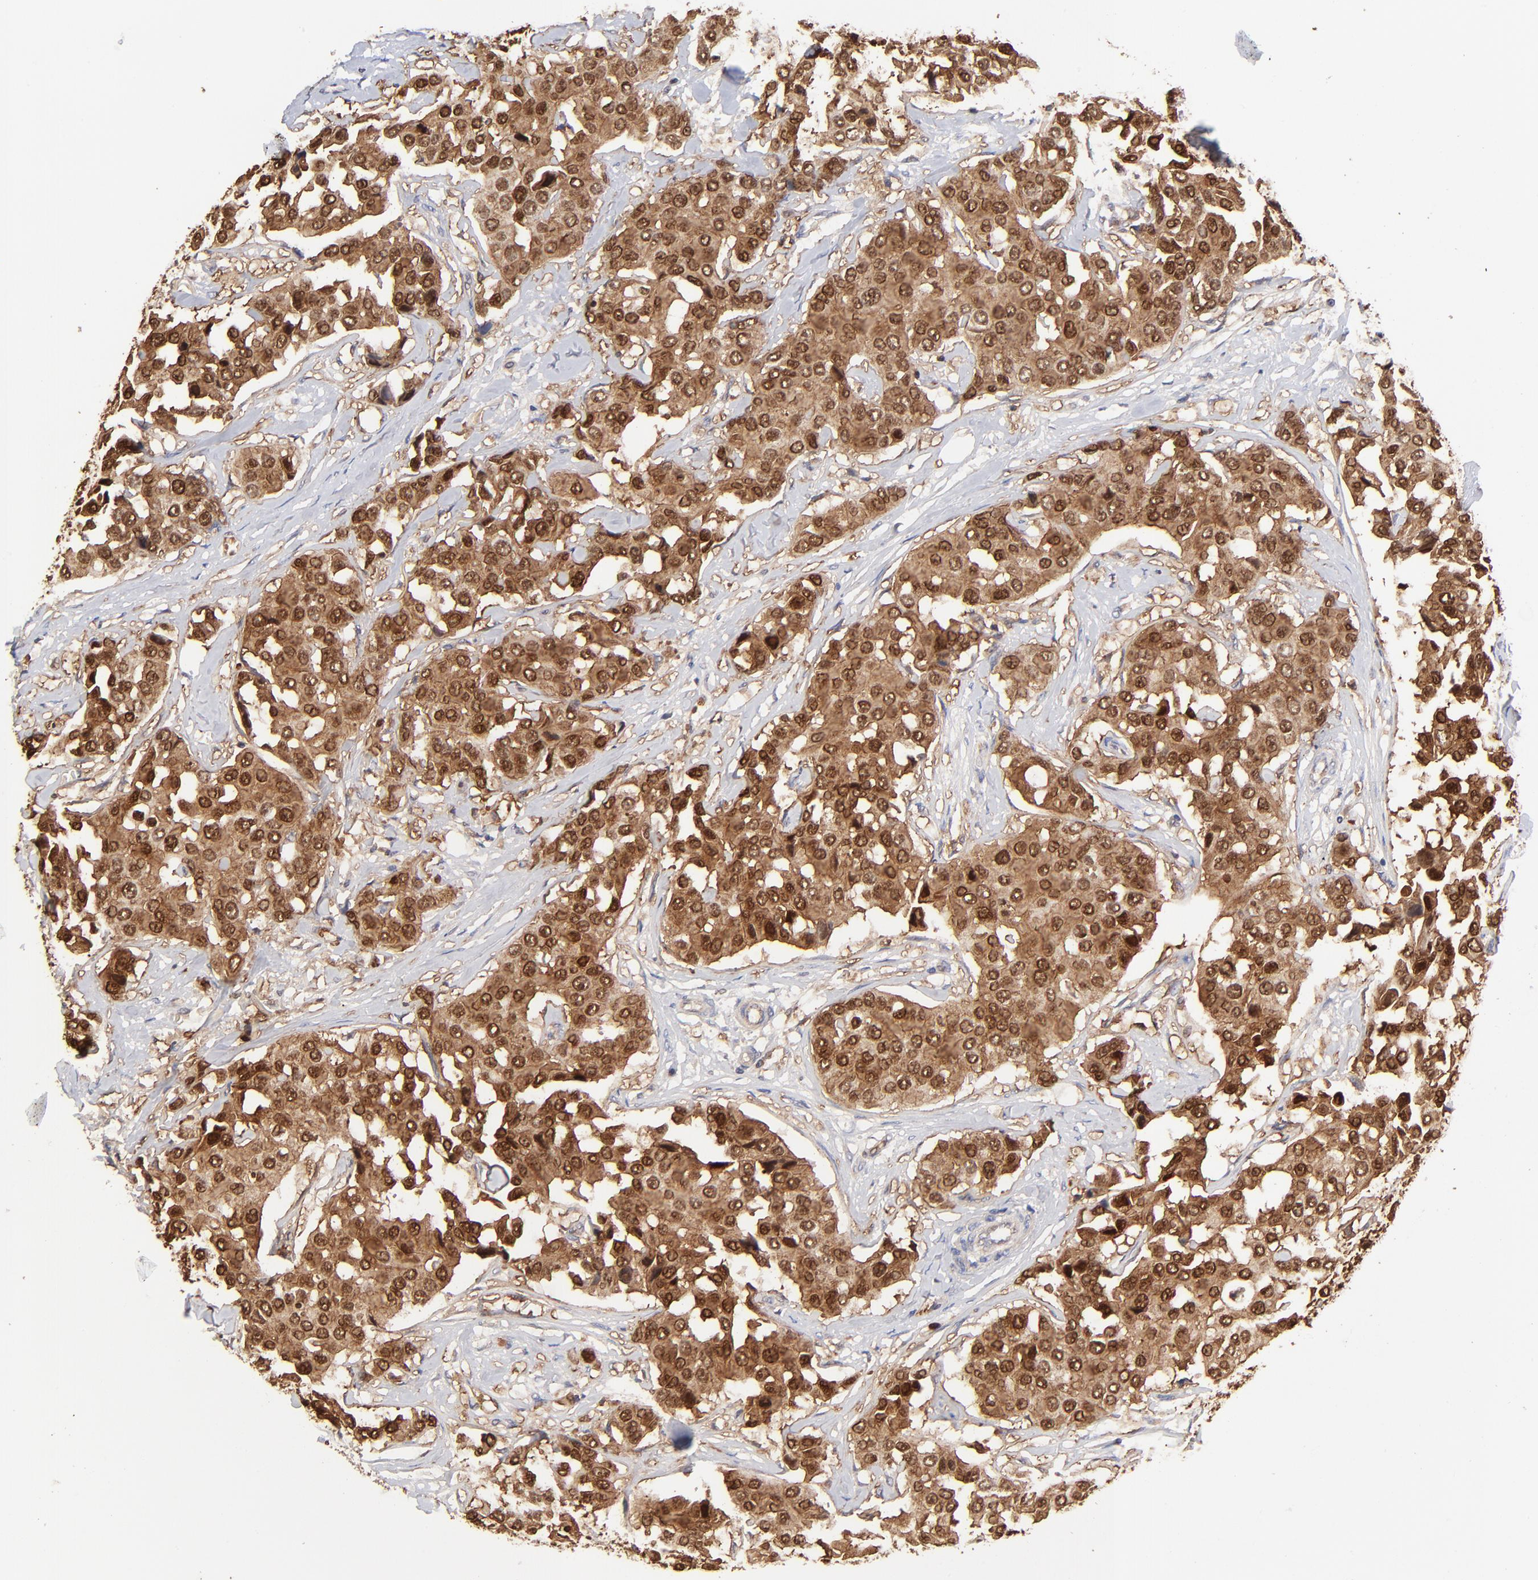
{"staining": {"intensity": "moderate", "quantity": ">75%", "location": "cytoplasmic/membranous,nuclear"}, "tissue": "breast cancer", "cell_type": "Tumor cells", "image_type": "cancer", "snomed": [{"axis": "morphology", "description": "Duct carcinoma"}, {"axis": "topography", "description": "Breast"}], "caption": "Breast cancer (infiltrating ductal carcinoma) tissue reveals moderate cytoplasmic/membranous and nuclear expression in approximately >75% of tumor cells", "gene": "DCTPP1", "patient": {"sex": "female", "age": 80}}